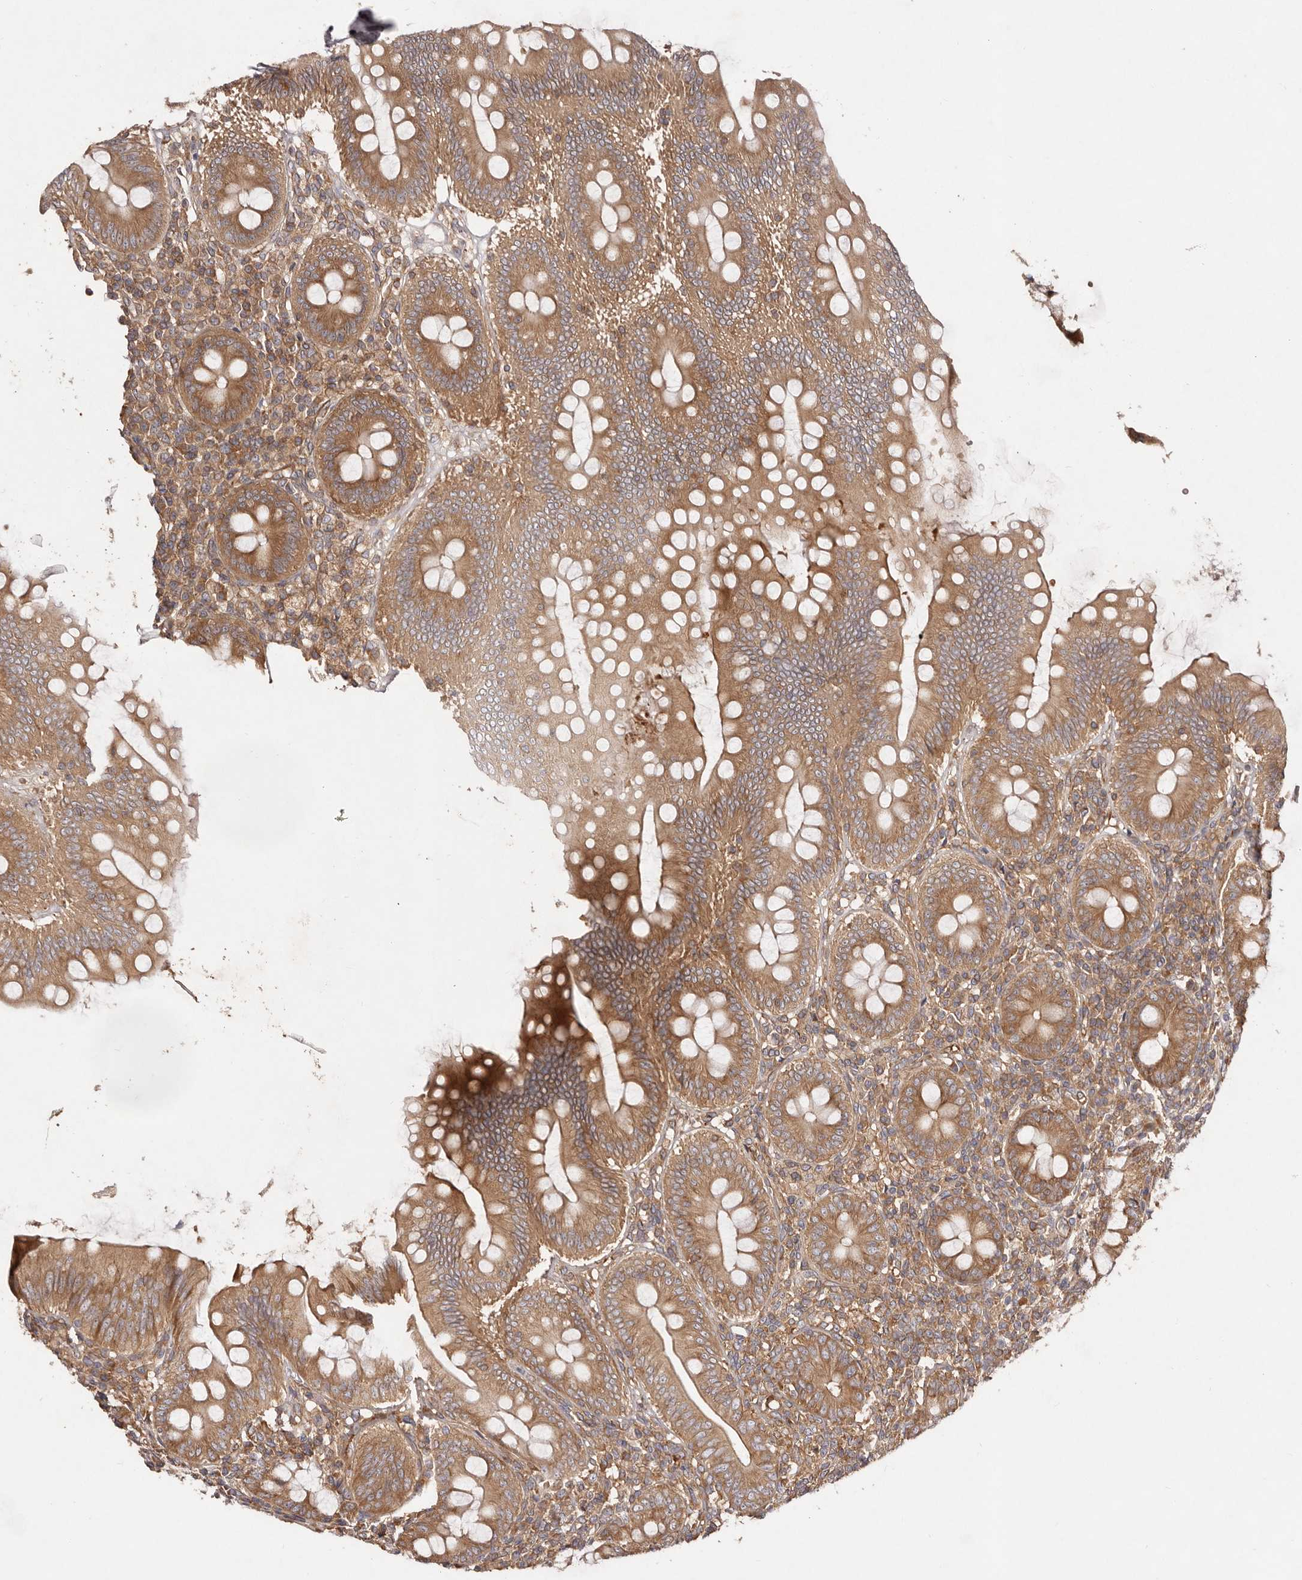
{"staining": {"intensity": "strong", "quantity": ">75%", "location": "cytoplasmic/membranous"}, "tissue": "appendix", "cell_type": "Glandular cells", "image_type": "normal", "snomed": [{"axis": "morphology", "description": "Normal tissue, NOS"}, {"axis": "topography", "description": "Appendix"}], "caption": "A photomicrograph showing strong cytoplasmic/membranous staining in about >75% of glandular cells in normal appendix, as visualized by brown immunohistochemical staining.", "gene": "RPS6", "patient": {"sex": "male", "age": 14}}